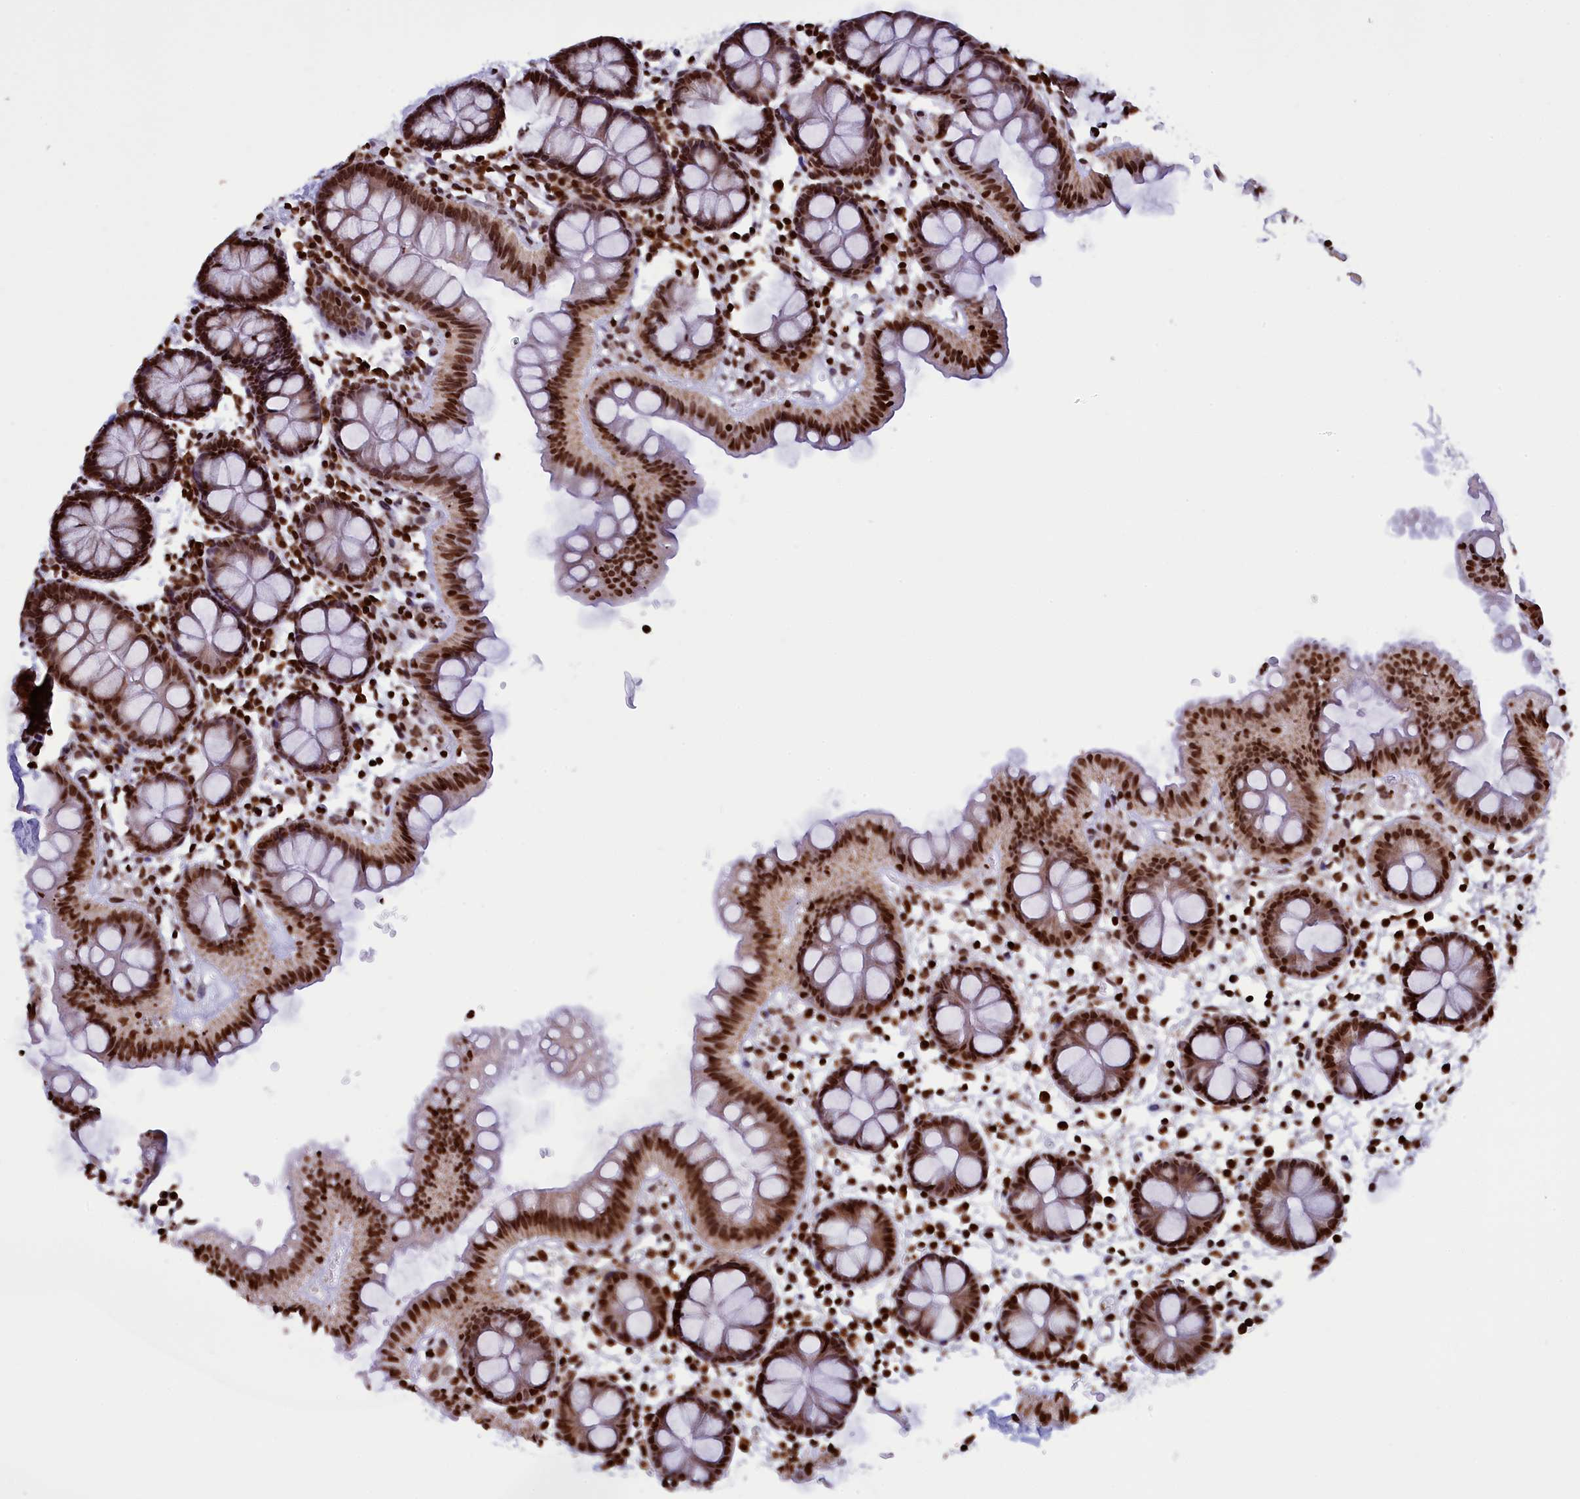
{"staining": {"intensity": "moderate", "quantity": ">75%", "location": "nuclear"}, "tissue": "colon", "cell_type": "Endothelial cells", "image_type": "normal", "snomed": [{"axis": "morphology", "description": "Normal tissue, NOS"}, {"axis": "topography", "description": "Colon"}], "caption": "Immunohistochemistry photomicrograph of normal human colon stained for a protein (brown), which displays medium levels of moderate nuclear staining in about >75% of endothelial cells.", "gene": "TIMM29", "patient": {"sex": "male", "age": 75}}